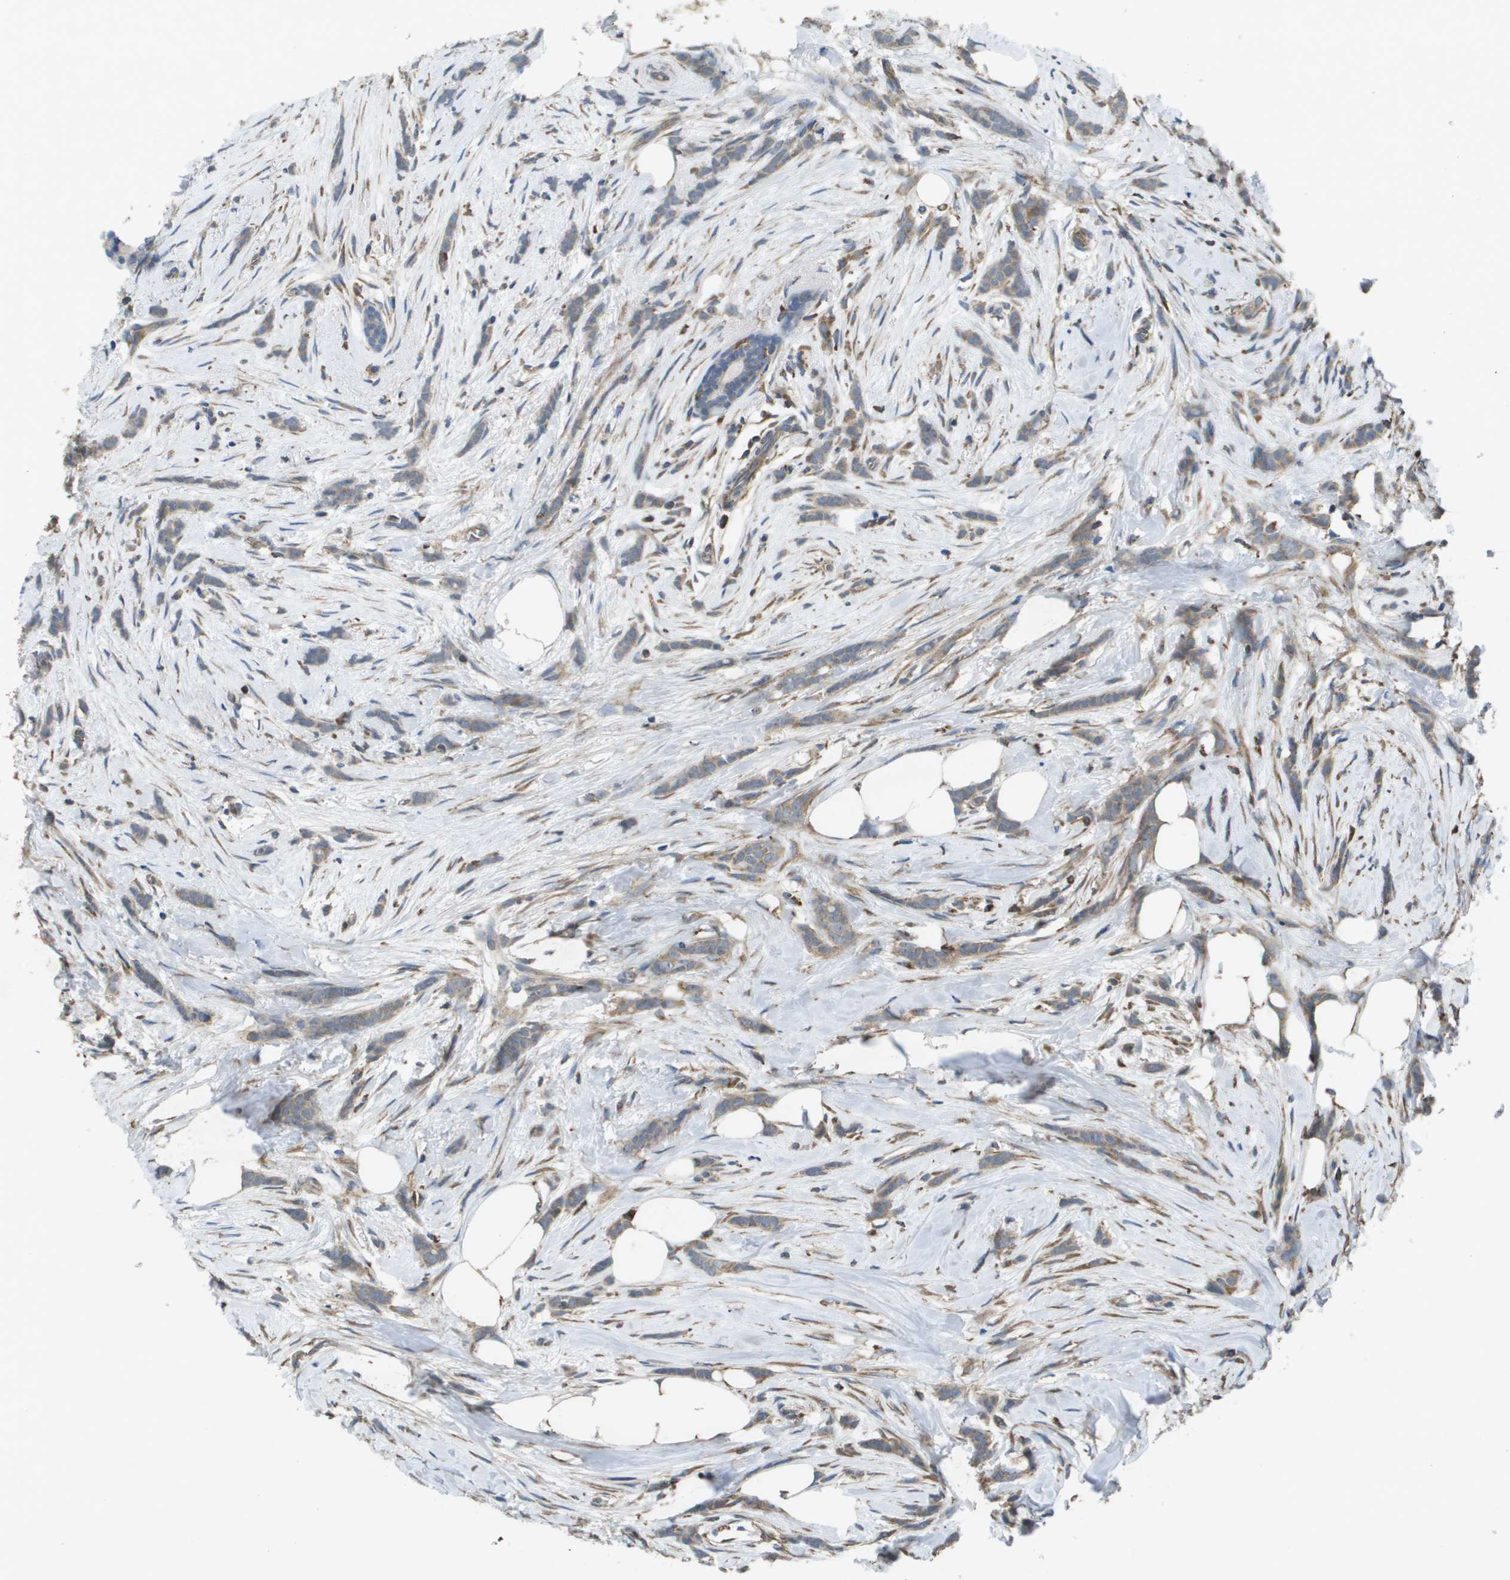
{"staining": {"intensity": "weak", "quantity": ">75%", "location": "cytoplasmic/membranous"}, "tissue": "breast cancer", "cell_type": "Tumor cells", "image_type": "cancer", "snomed": [{"axis": "morphology", "description": "Lobular carcinoma, in situ"}, {"axis": "morphology", "description": "Lobular carcinoma"}, {"axis": "topography", "description": "Breast"}], "caption": "Immunohistochemical staining of human breast cancer (lobular carcinoma) displays low levels of weak cytoplasmic/membranous protein positivity in about >75% of tumor cells.", "gene": "CLCN2", "patient": {"sex": "female", "age": 41}}